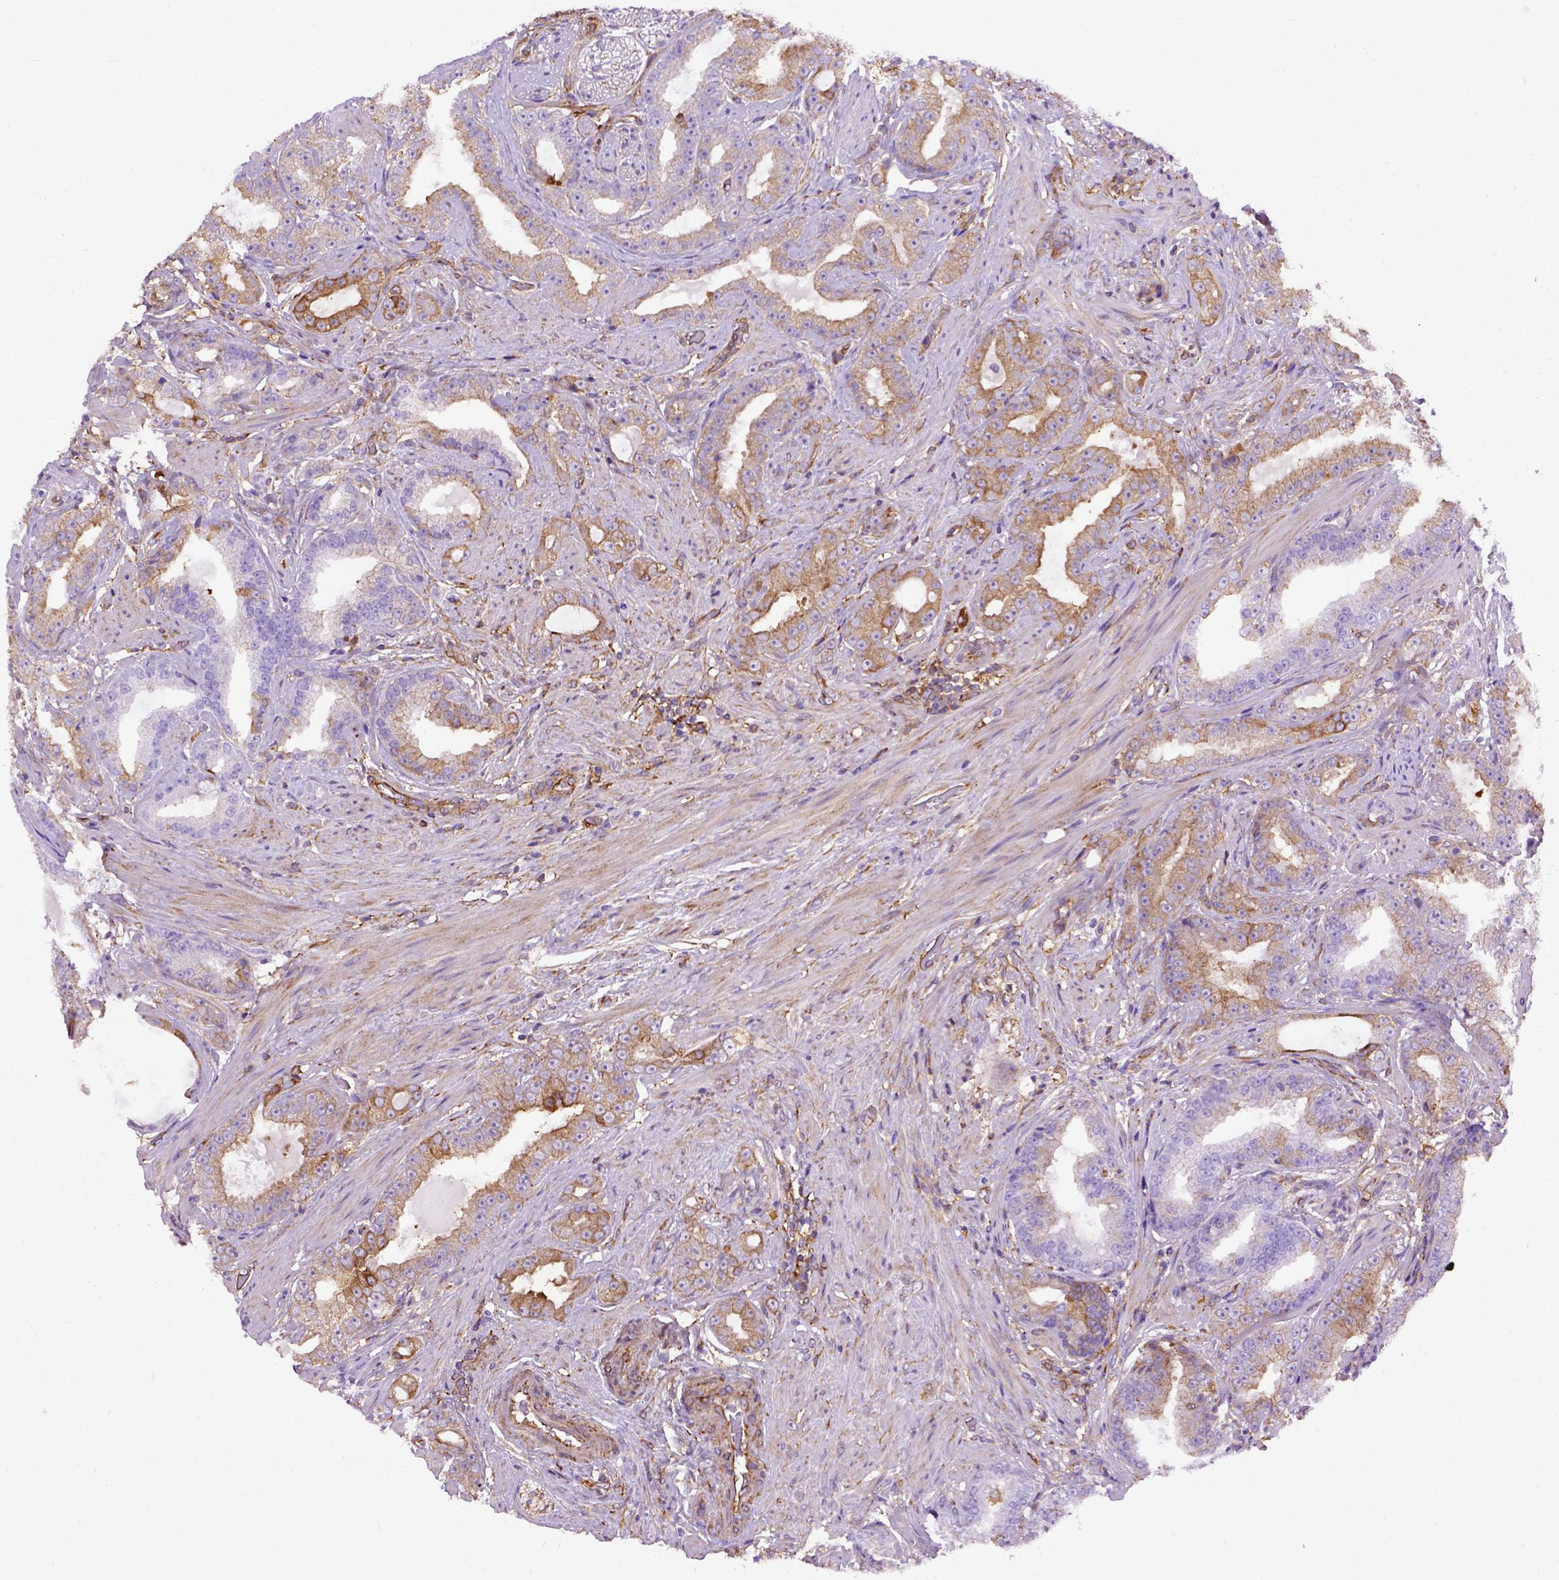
{"staining": {"intensity": "weak", "quantity": "<25%", "location": "cytoplasmic/membranous"}, "tissue": "prostate cancer", "cell_type": "Tumor cells", "image_type": "cancer", "snomed": [{"axis": "morphology", "description": "Adenocarcinoma, Low grade"}, {"axis": "topography", "description": "Prostate"}], "caption": "A photomicrograph of human prostate adenocarcinoma (low-grade) is negative for staining in tumor cells.", "gene": "MVP", "patient": {"sex": "male", "age": 60}}